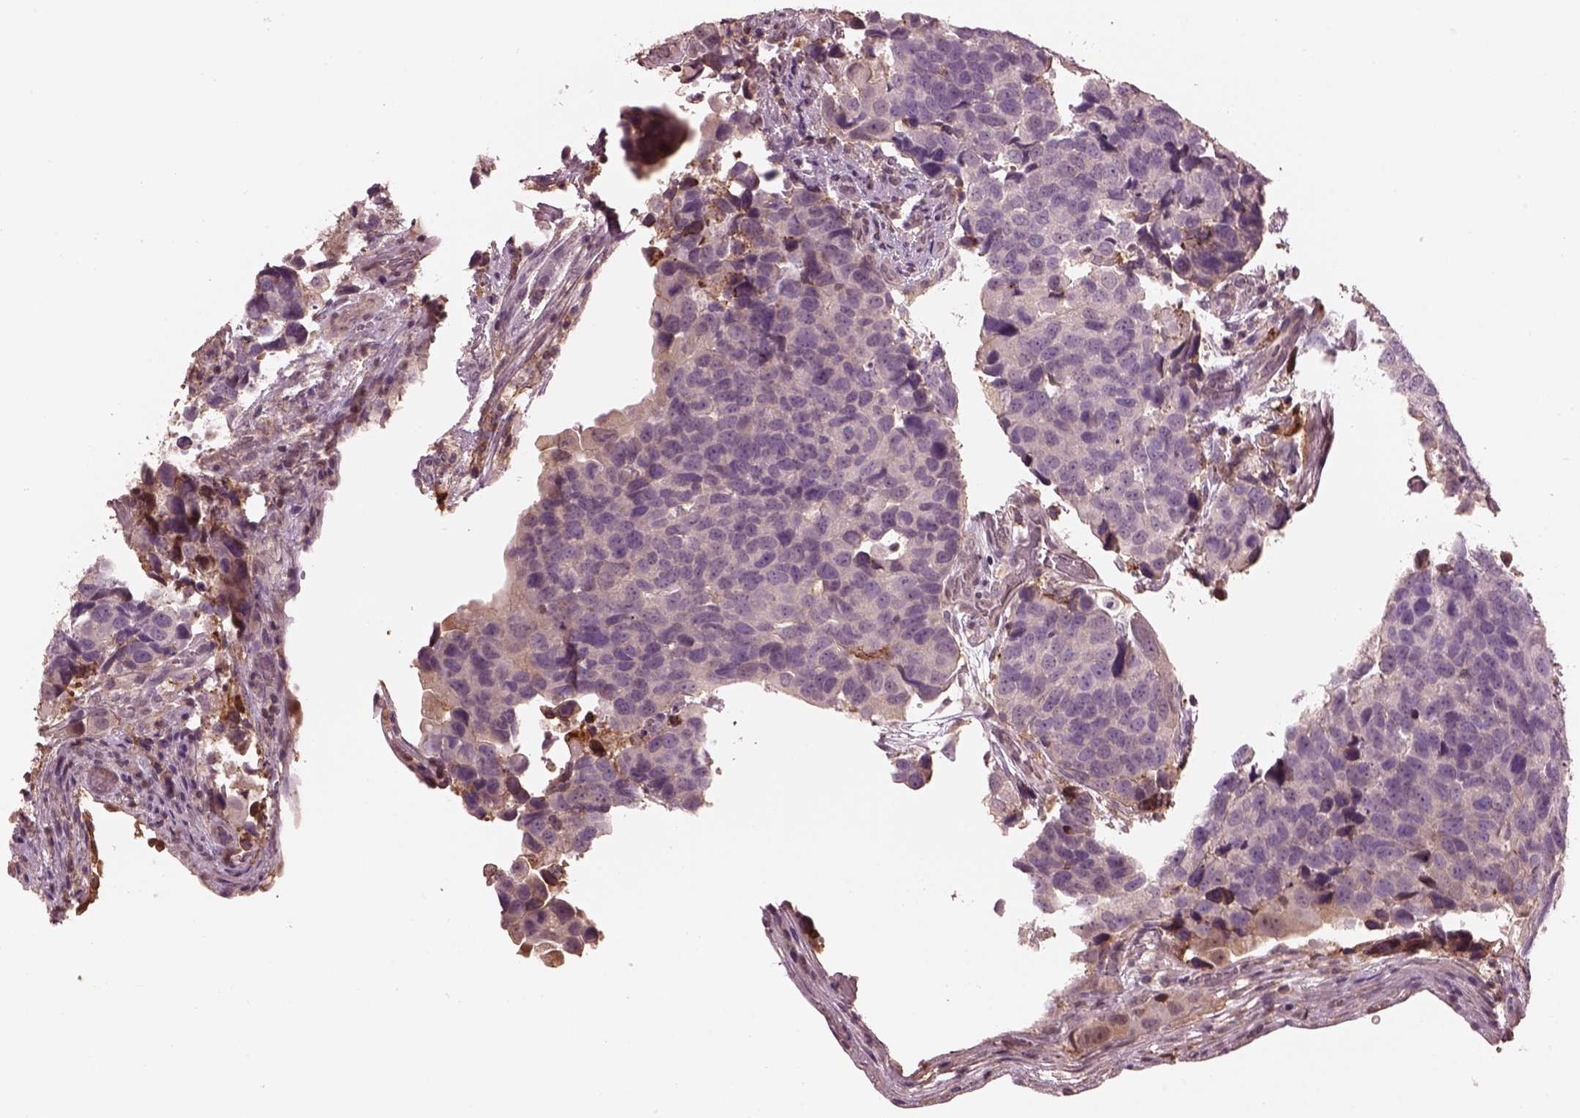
{"staining": {"intensity": "negative", "quantity": "none", "location": "none"}, "tissue": "urothelial cancer", "cell_type": "Tumor cells", "image_type": "cancer", "snomed": [{"axis": "morphology", "description": "Urothelial carcinoma, High grade"}, {"axis": "topography", "description": "Urinary bladder"}], "caption": "High-grade urothelial carcinoma was stained to show a protein in brown. There is no significant expression in tumor cells.", "gene": "SRI", "patient": {"sex": "male", "age": 60}}